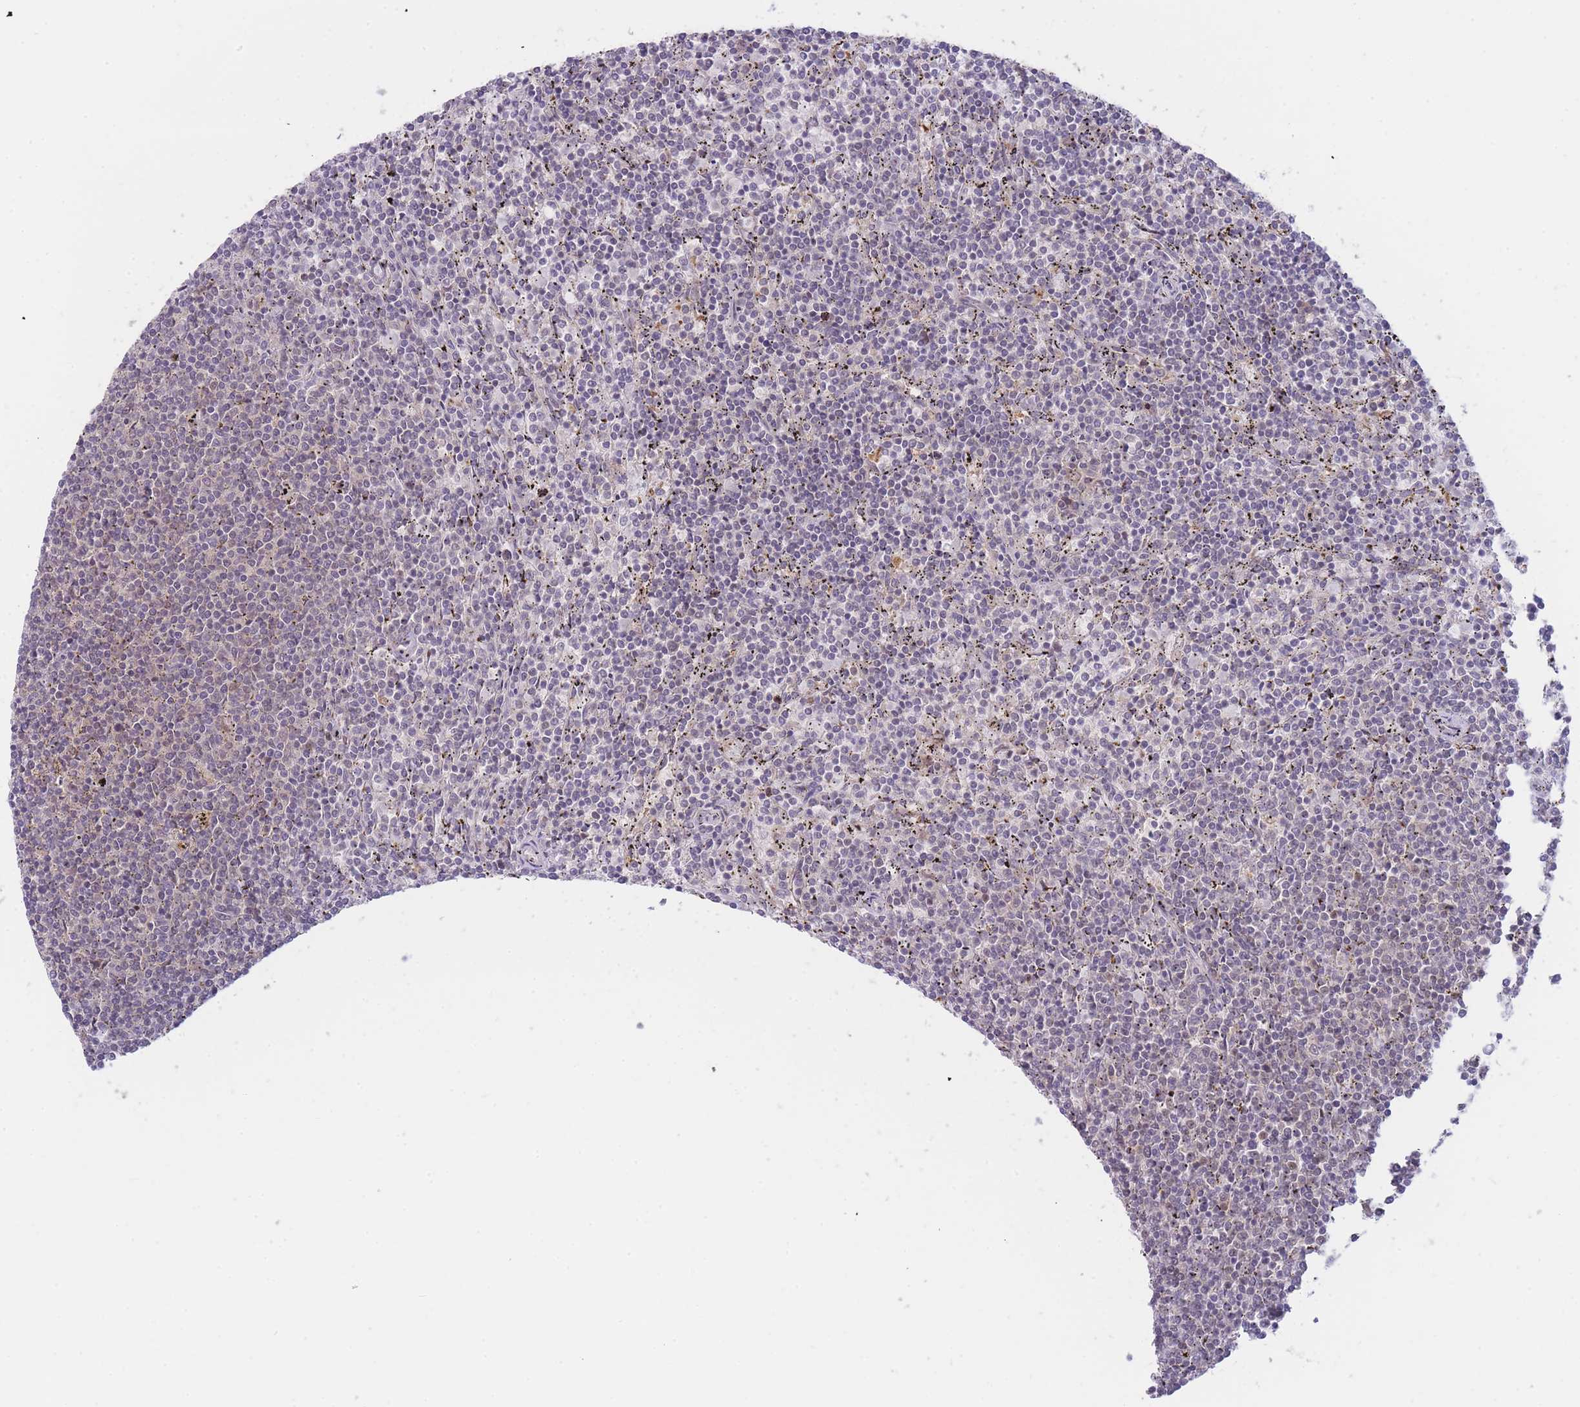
{"staining": {"intensity": "negative", "quantity": "none", "location": "none"}, "tissue": "lymphoma", "cell_type": "Tumor cells", "image_type": "cancer", "snomed": [{"axis": "morphology", "description": "Malignant lymphoma, non-Hodgkin's type, Low grade"}, {"axis": "topography", "description": "Spleen"}], "caption": "Immunohistochemistry photomicrograph of neoplastic tissue: human lymphoma stained with DAB (3,3'-diaminobenzidine) exhibits no significant protein positivity in tumor cells.", "gene": "DEAF1", "patient": {"sex": "female", "age": 50}}